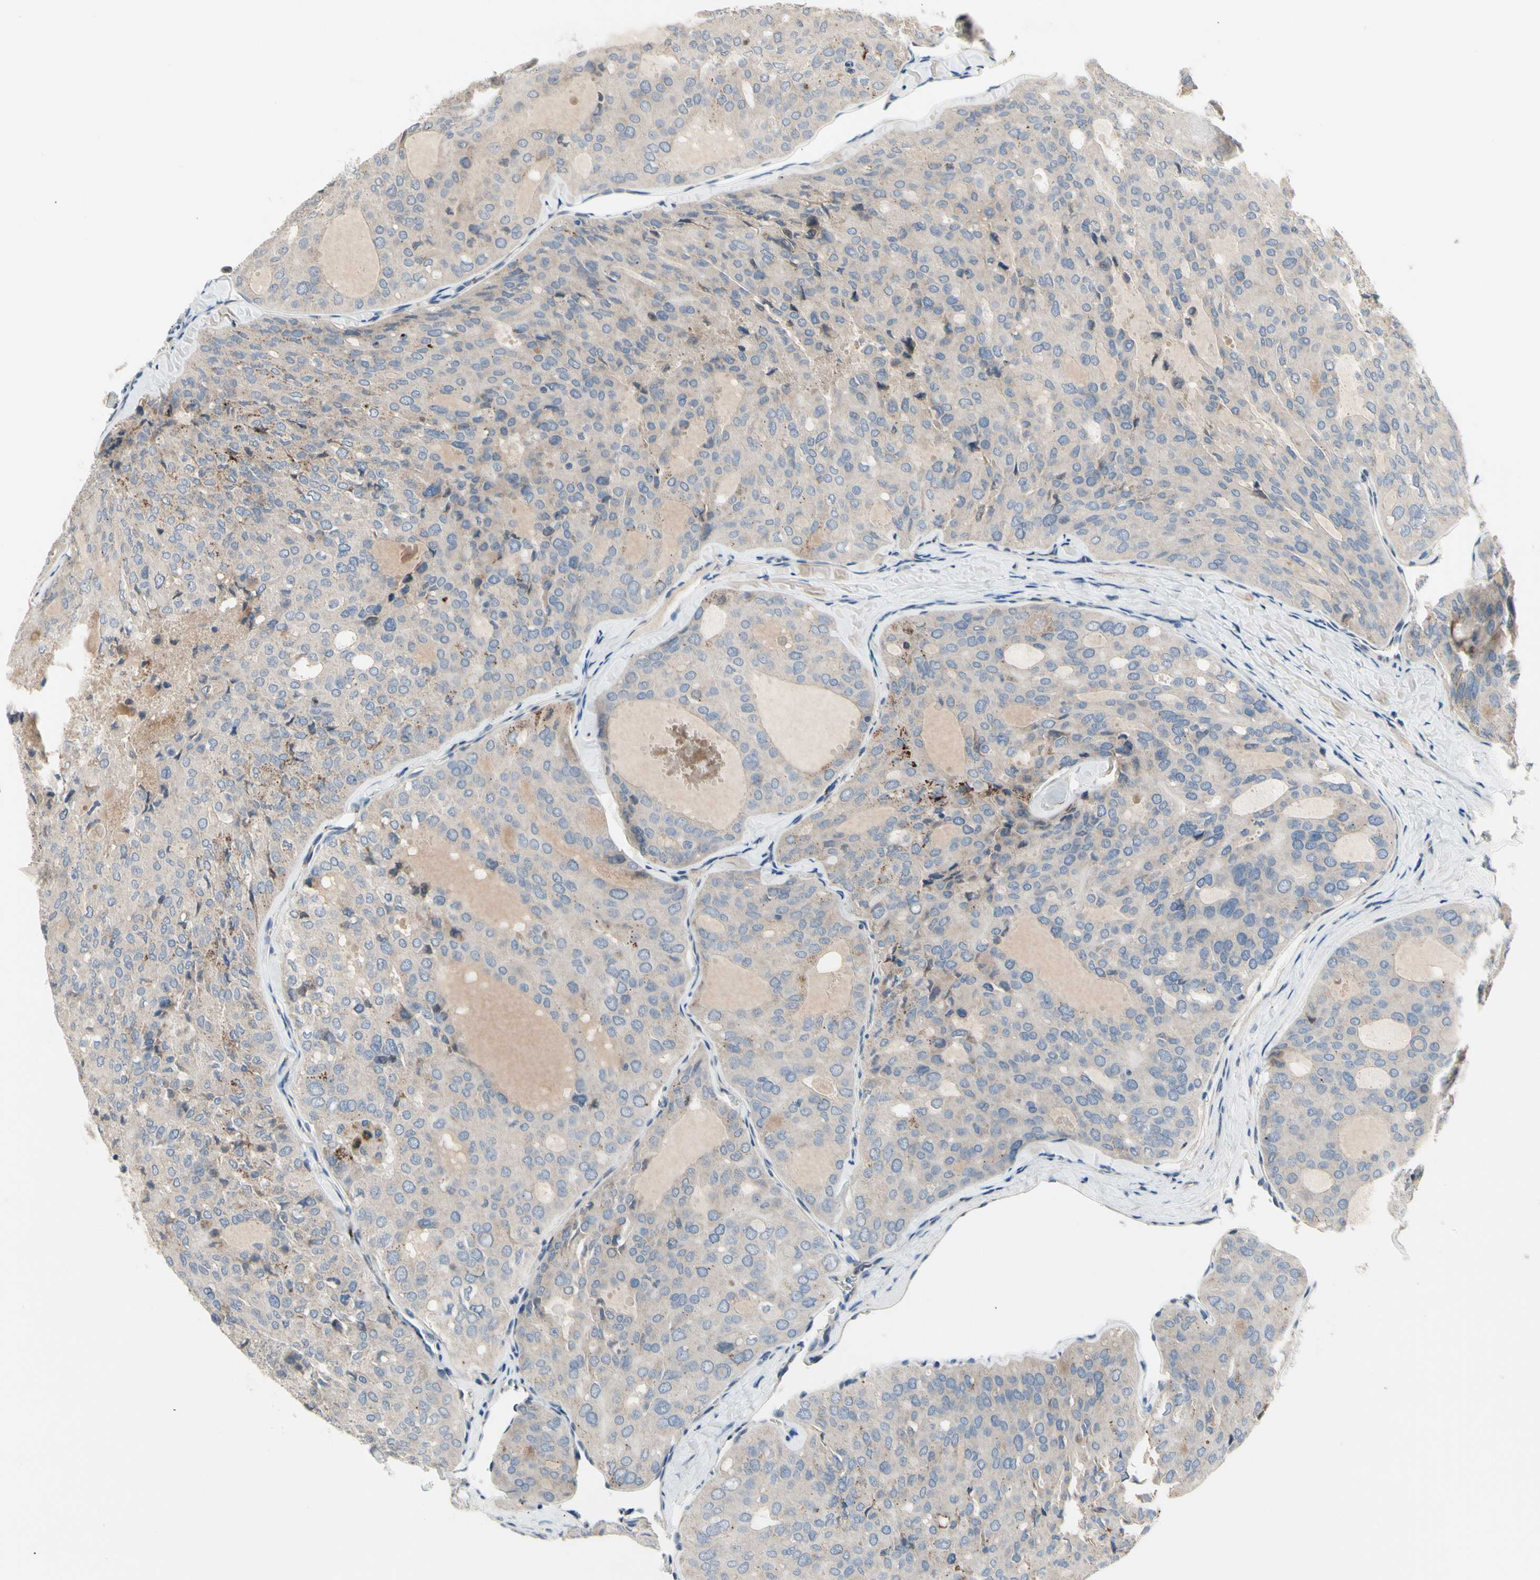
{"staining": {"intensity": "negative", "quantity": "none", "location": "none"}, "tissue": "thyroid cancer", "cell_type": "Tumor cells", "image_type": "cancer", "snomed": [{"axis": "morphology", "description": "Follicular adenoma carcinoma, NOS"}, {"axis": "topography", "description": "Thyroid gland"}], "caption": "A histopathology image of human thyroid follicular adenoma carcinoma is negative for staining in tumor cells. (DAB IHC visualized using brightfield microscopy, high magnification).", "gene": "NFASC", "patient": {"sex": "male", "age": 75}}